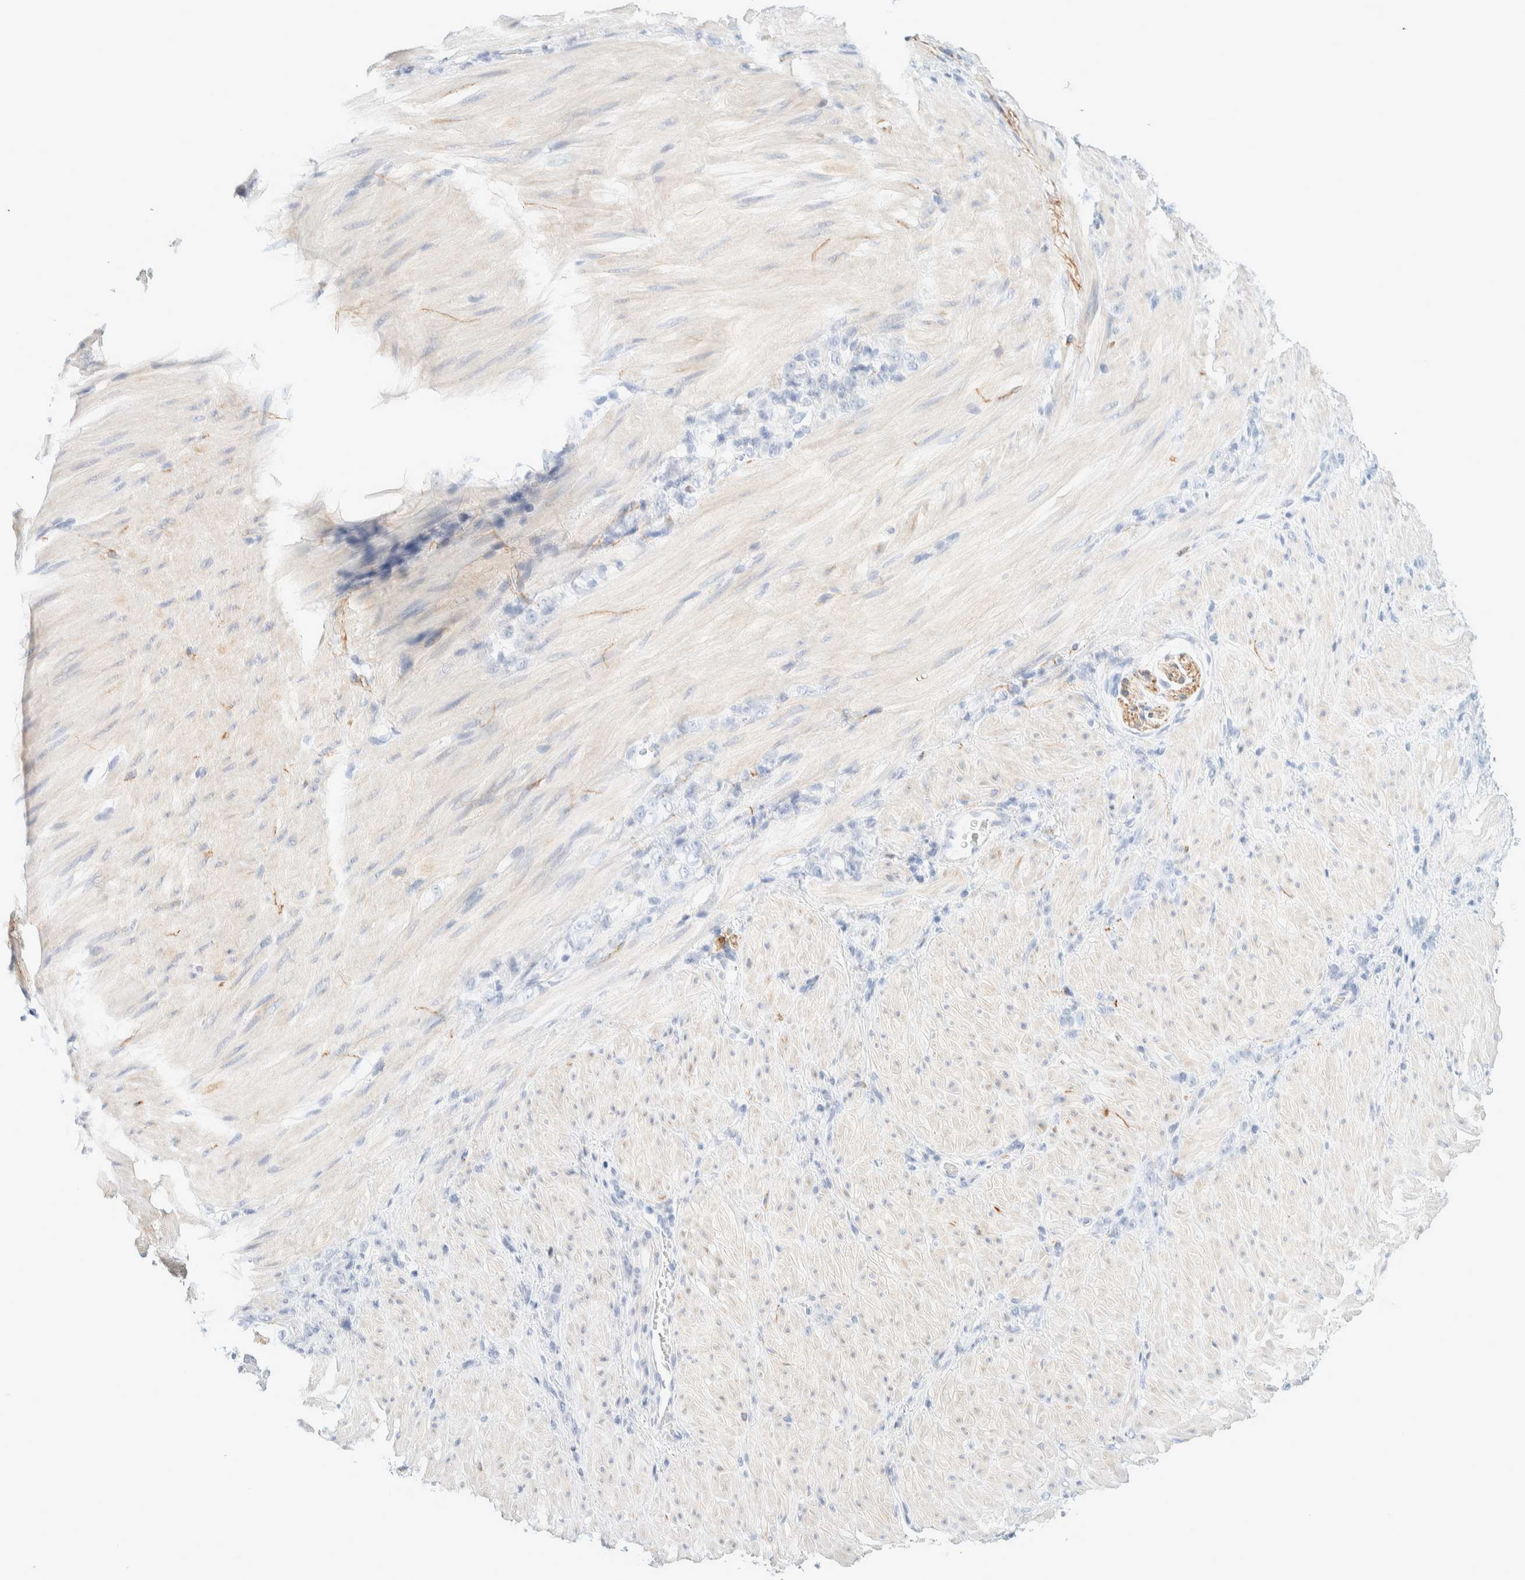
{"staining": {"intensity": "negative", "quantity": "none", "location": "none"}, "tissue": "stomach cancer", "cell_type": "Tumor cells", "image_type": "cancer", "snomed": [{"axis": "morphology", "description": "Normal tissue, NOS"}, {"axis": "morphology", "description": "Adenocarcinoma, NOS"}, {"axis": "topography", "description": "Stomach"}], "caption": "Tumor cells show no significant protein positivity in stomach adenocarcinoma.", "gene": "ATCAY", "patient": {"sex": "male", "age": 82}}